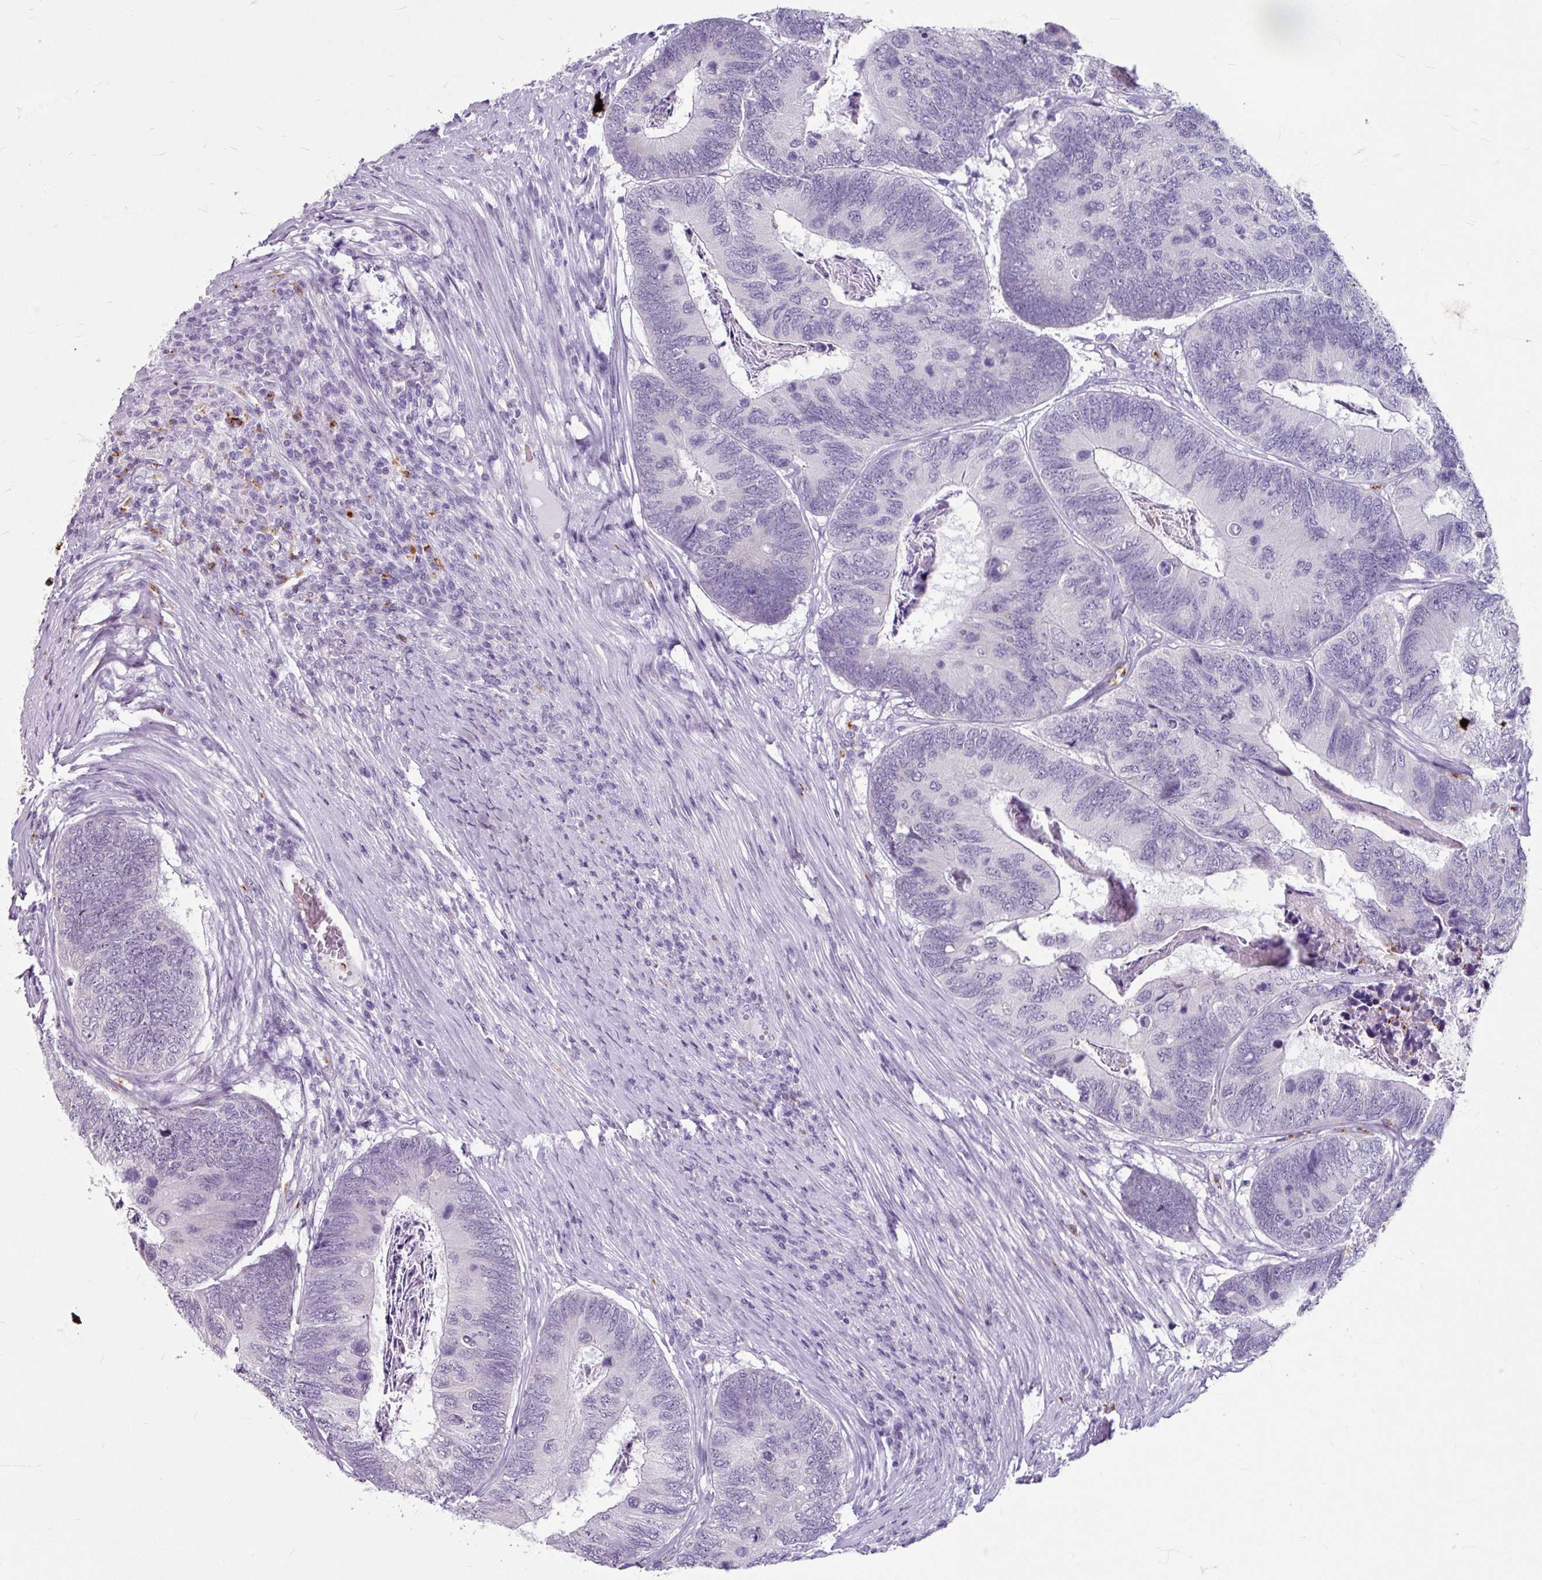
{"staining": {"intensity": "negative", "quantity": "none", "location": "none"}, "tissue": "colorectal cancer", "cell_type": "Tumor cells", "image_type": "cancer", "snomed": [{"axis": "morphology", "description": "Adenocarcinoma, NOS"}, {"axis": "topography", "description": "Colon"}], "caption": "Tumor cells are negative for protein expression in human colorectal cancer.", "gene": "ANKRD1", "patient": {"sex": "female", "age": 67}}